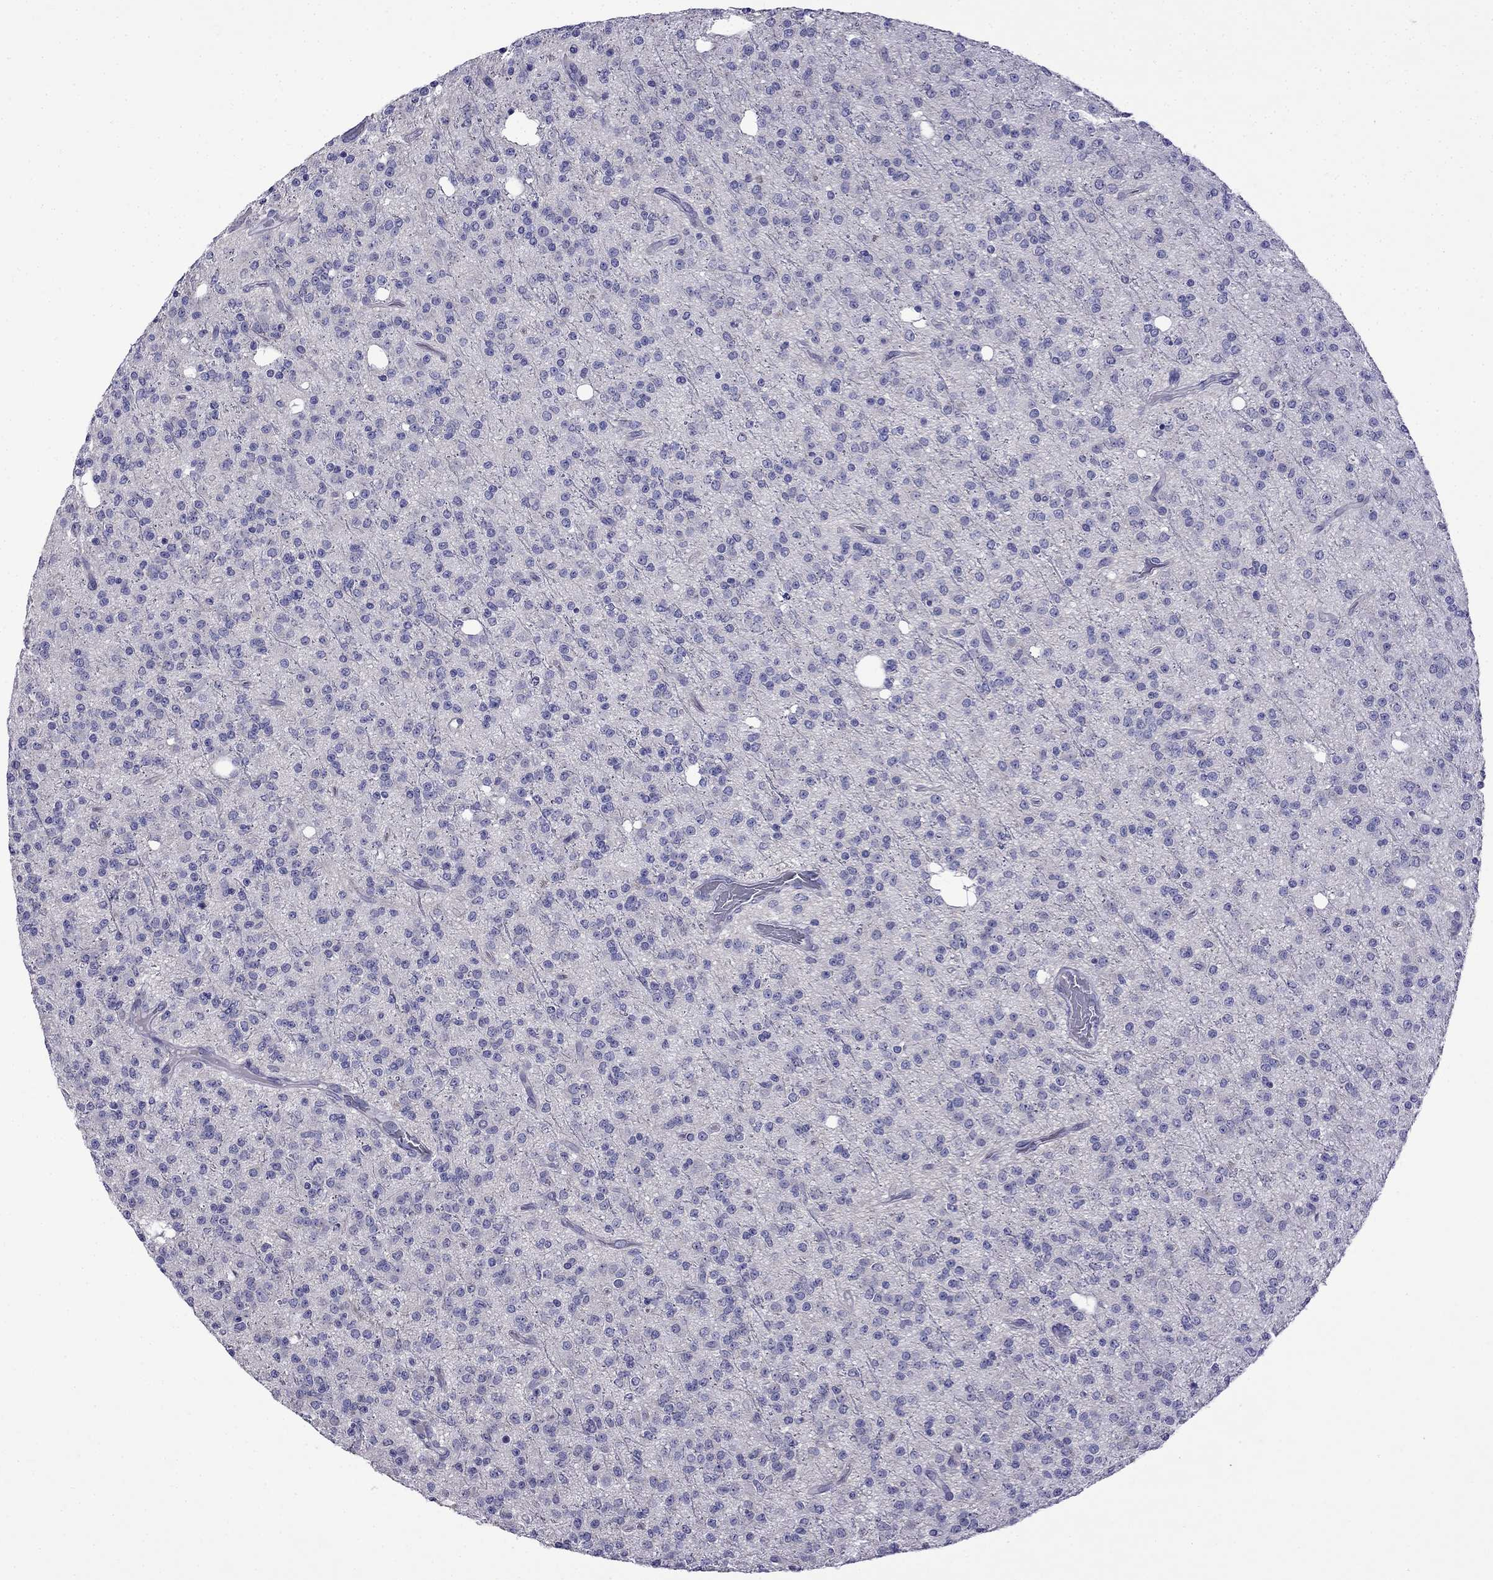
{"staining": {"intensity": "negative", "quantity": "none", "location": "none"}, "tissue": "glioma", "cell_type": "Tumor cells", "image_type": "cancer", "snomed": [{"axis": "morphology", "description": "Glioma, malignant, Low grade"}, {"axis": "topography", "description": "Brain"}], "caption": "Image shows no protein positivity in tumor cells of glioma tissue.", "gene": "PATE1", "patient": {"sex": "male", "age": 27}}